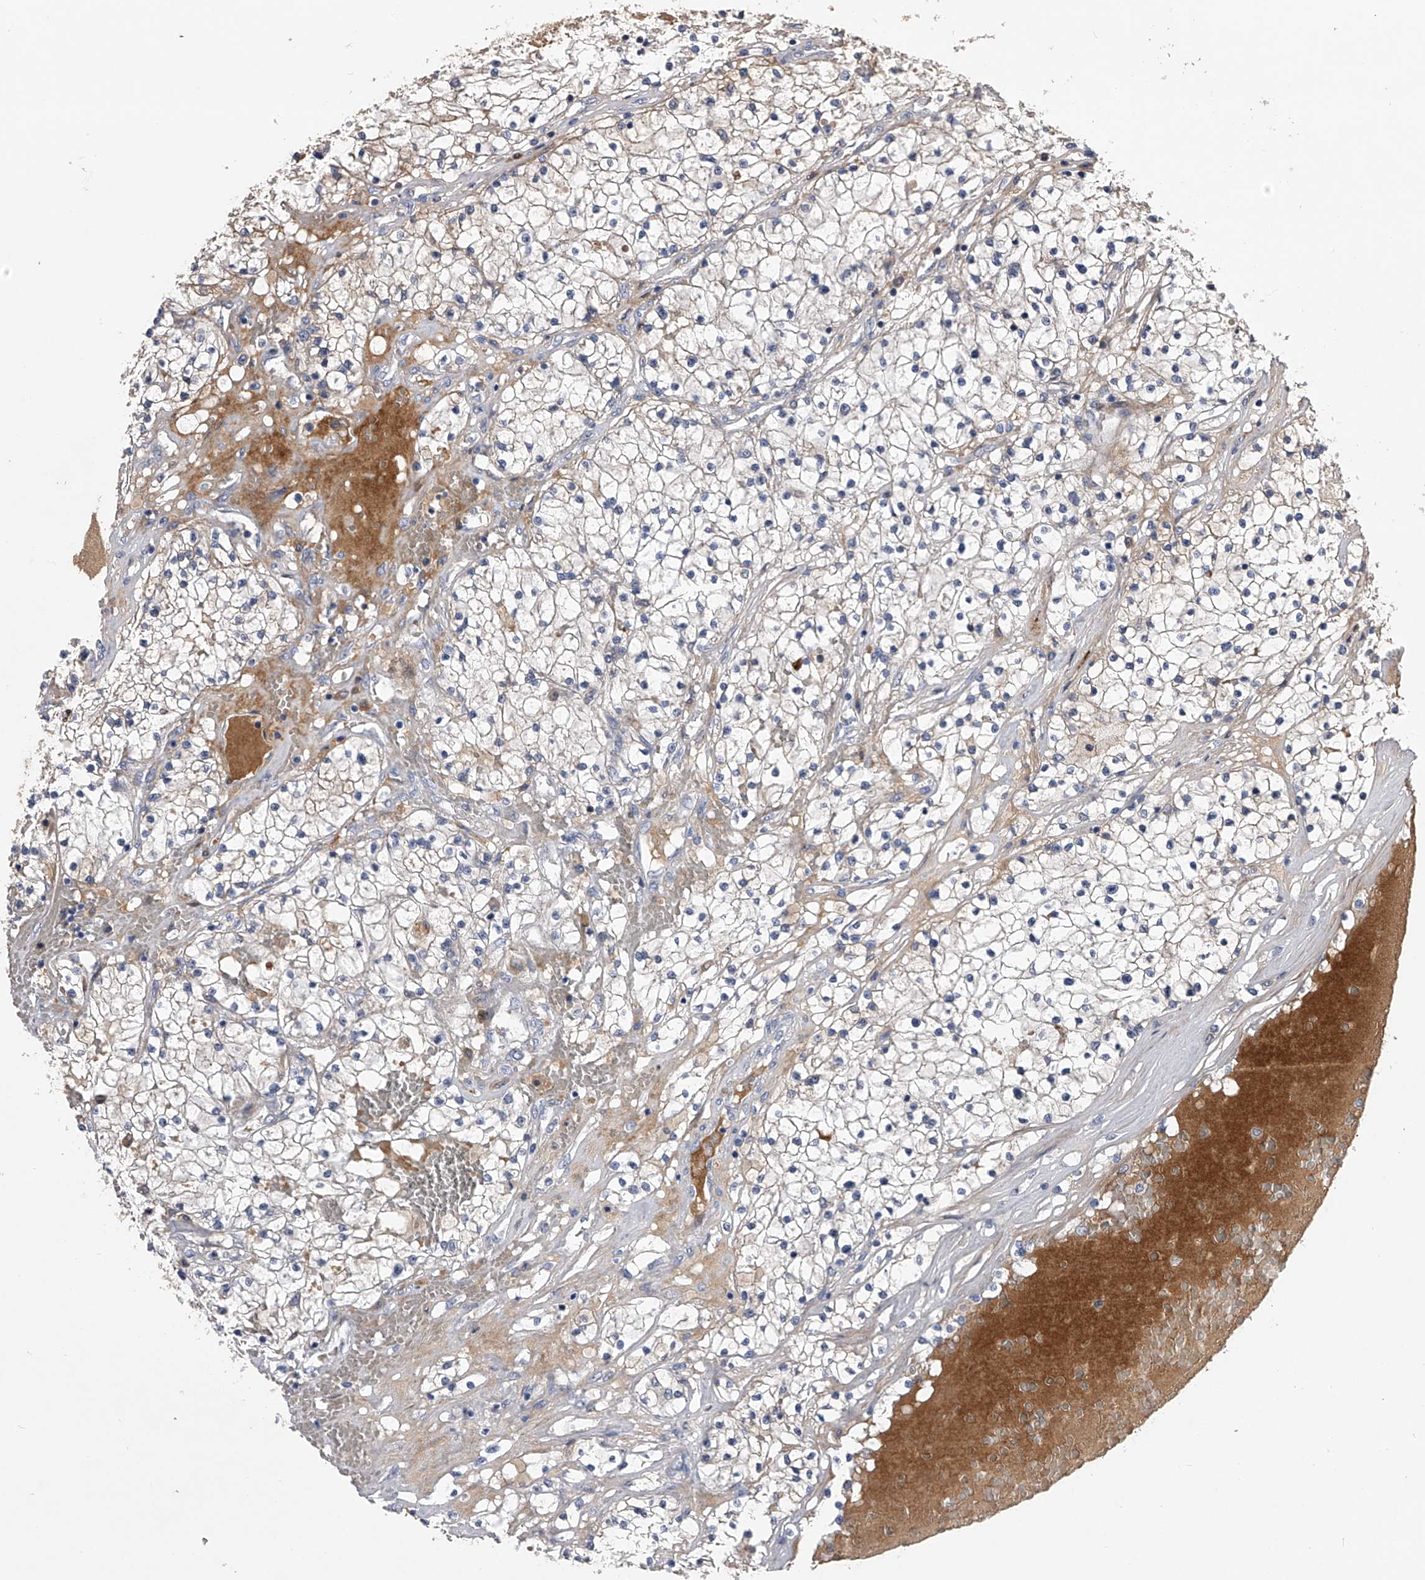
{"staining": {"intensity": "weak", "quantity": "<25%", "location": "cytoplasmic/membranous"}, "tissue": "renal cancer", "cell_type": "Tumor cells", "image_type": "cancer", "snomed": [{"axis": "morphology", "description": "Normal tissue, NOS"}, {"axis": "morphology", "description": "Adenocarcinoma, NOS"}, {"axis": "topography", "description": "Kidney"}], "caption": "DAB (3,3'-diaminobenzidine) immunohistochemical staining of human renal cancer (adenocarcinoma) shows no significant positivity in tumor cells.", "gene": "MDN1", "patient": {"sex": "male", "age": 68}}